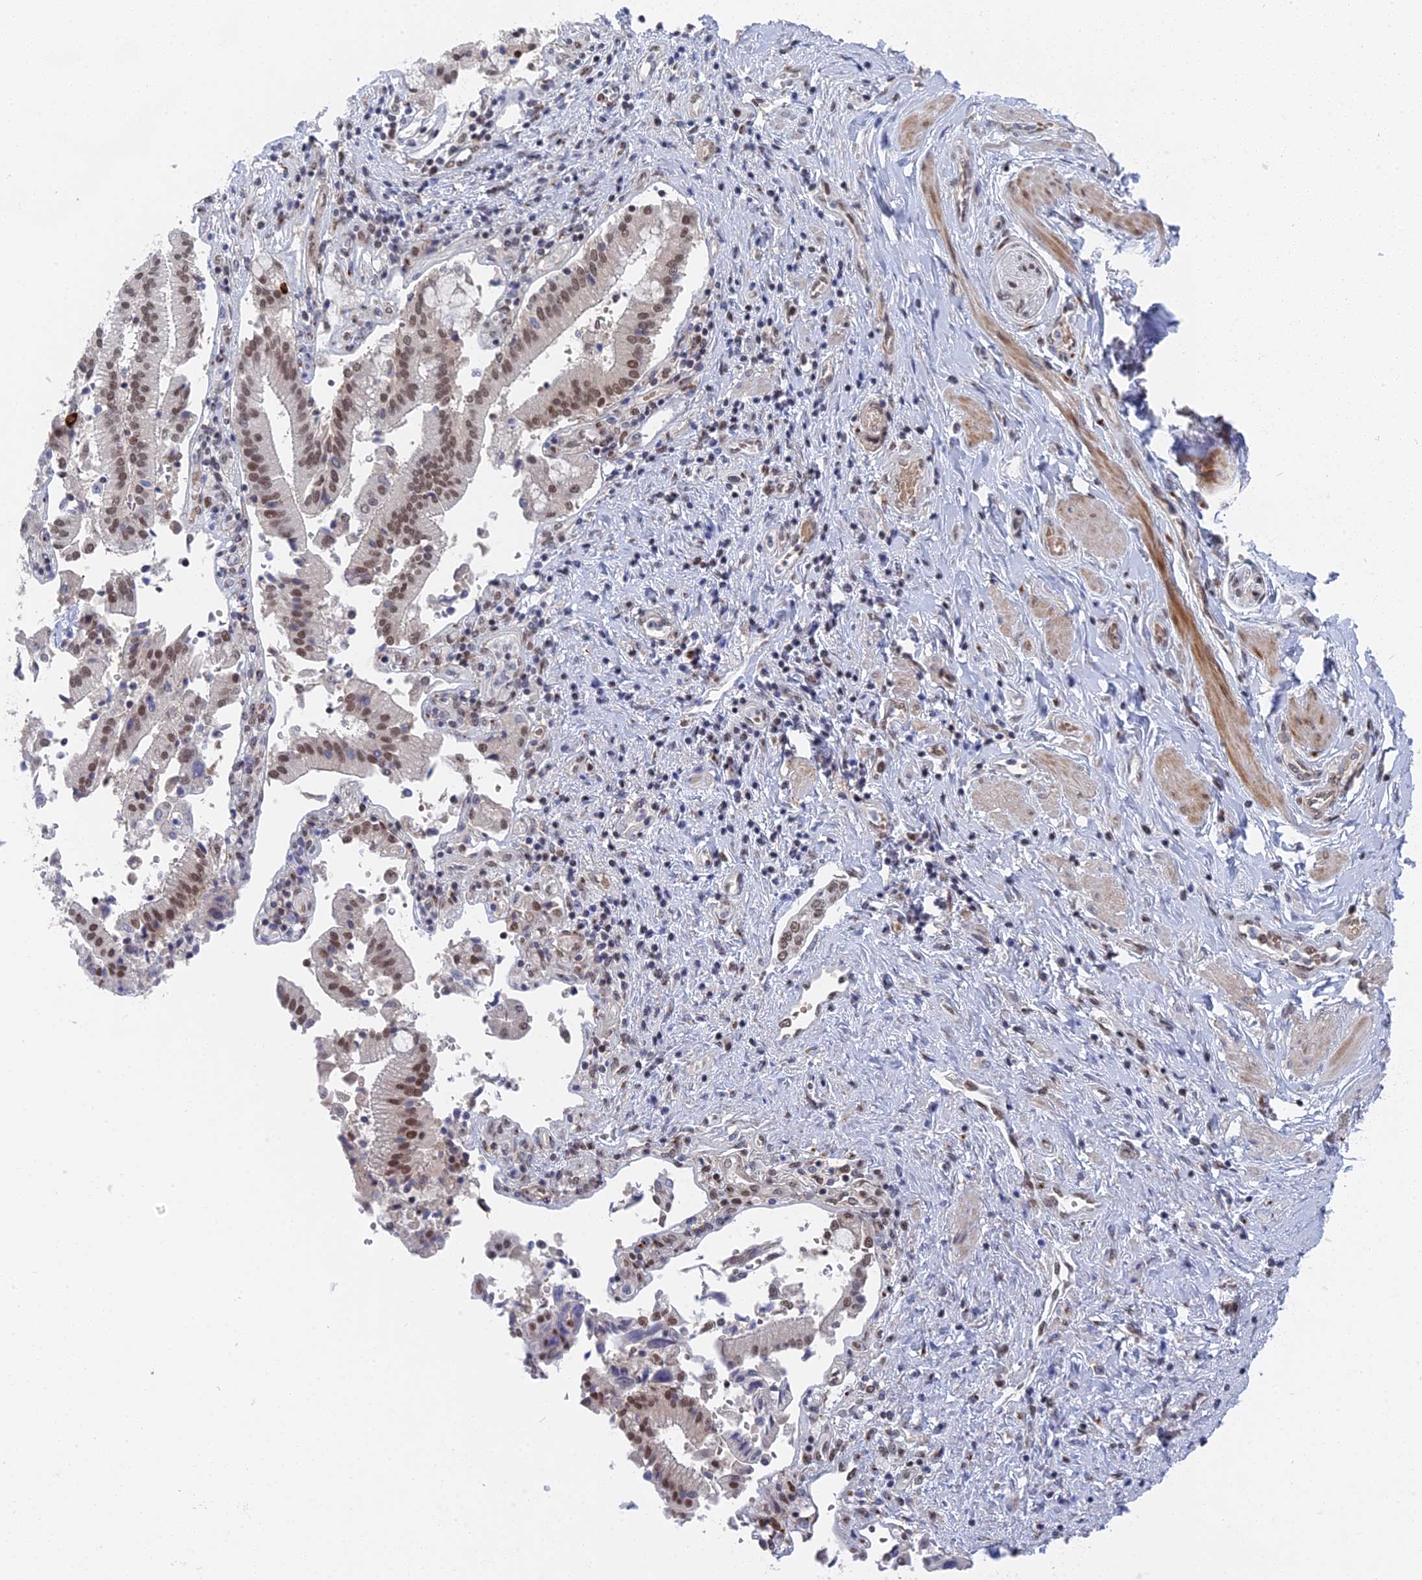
{"staining": {"intensity": "moderate", "quantity": ">75%", "location": "nuclear"}, "tissue": "pancreatic cancer", "cell_type": "Tumor cells", "image_type": "cancer", "snomed": [{"axis": "morphology", "description": "Adenocarcinoma, NOS"}, {"axis": "topography", "description": "Pancreas"}], "caption": "Immunohistochemical staining of pancreatic cancer (adenocarcinoma) displays moderate nuclear protein expression in approximately >75% of tumor cells. (DAB = brown stain, brightfield microscopy at high magnification).", "gene": "CCDC85A", "patient": {"sex": "male", "age": 46}}